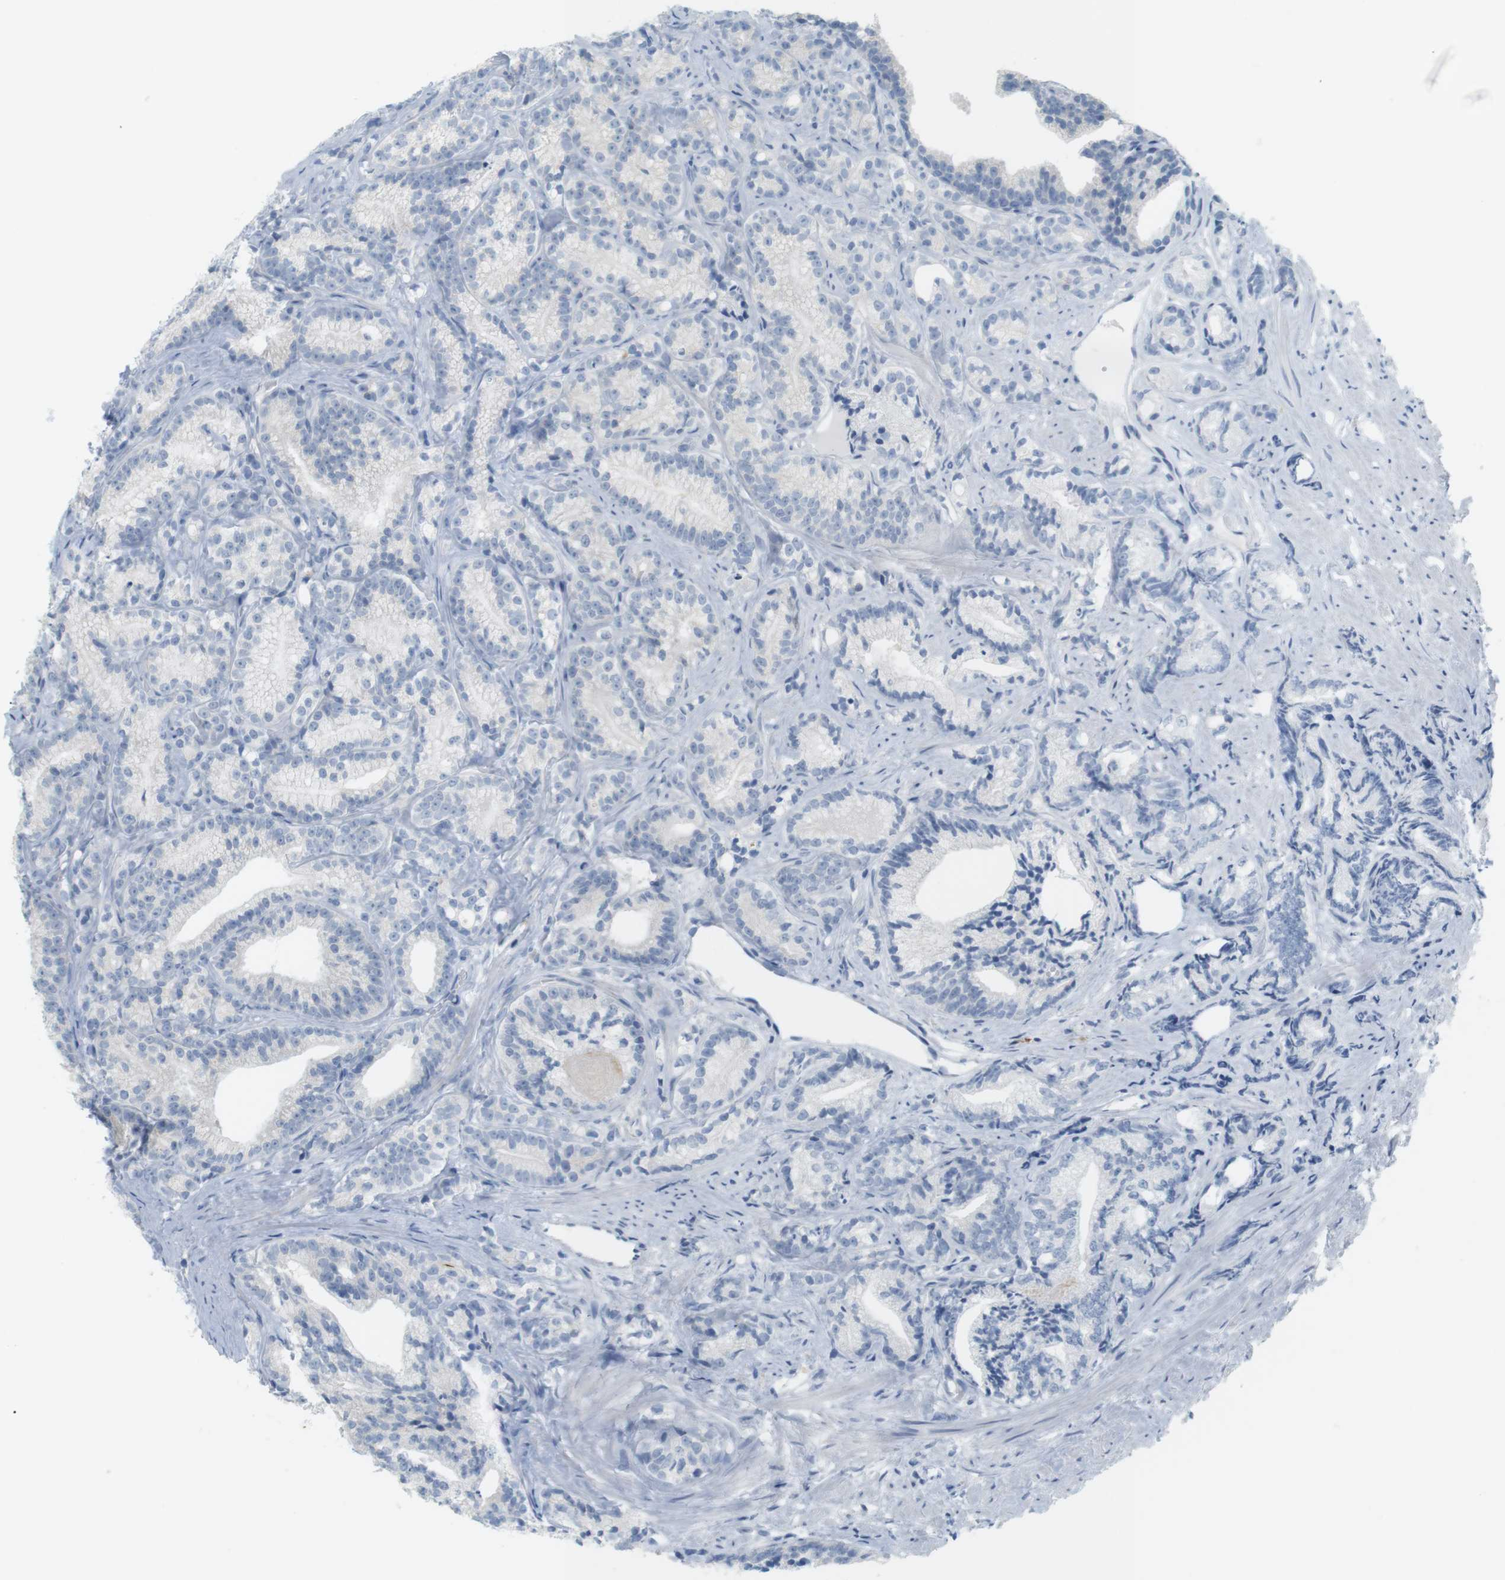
{"staining": {"intensity": "negative", "quantity": "none", "location": "none"}, "tissue": "prostate cancer", "cell_type": "Tumor cells", "image_type": "cancer", "snomed": [{"axis": "morphology", "description": "Adenocarcinoma, Low grade"}, {"axis": "topography", "description": "Prostate"}], "caption": "The micrograph demonstrates no staining of tumor cells in prostate low-grade adenocarcinoma.", "gene": "CREB3L2", "patient": {"sex": "male", "age": 89}}